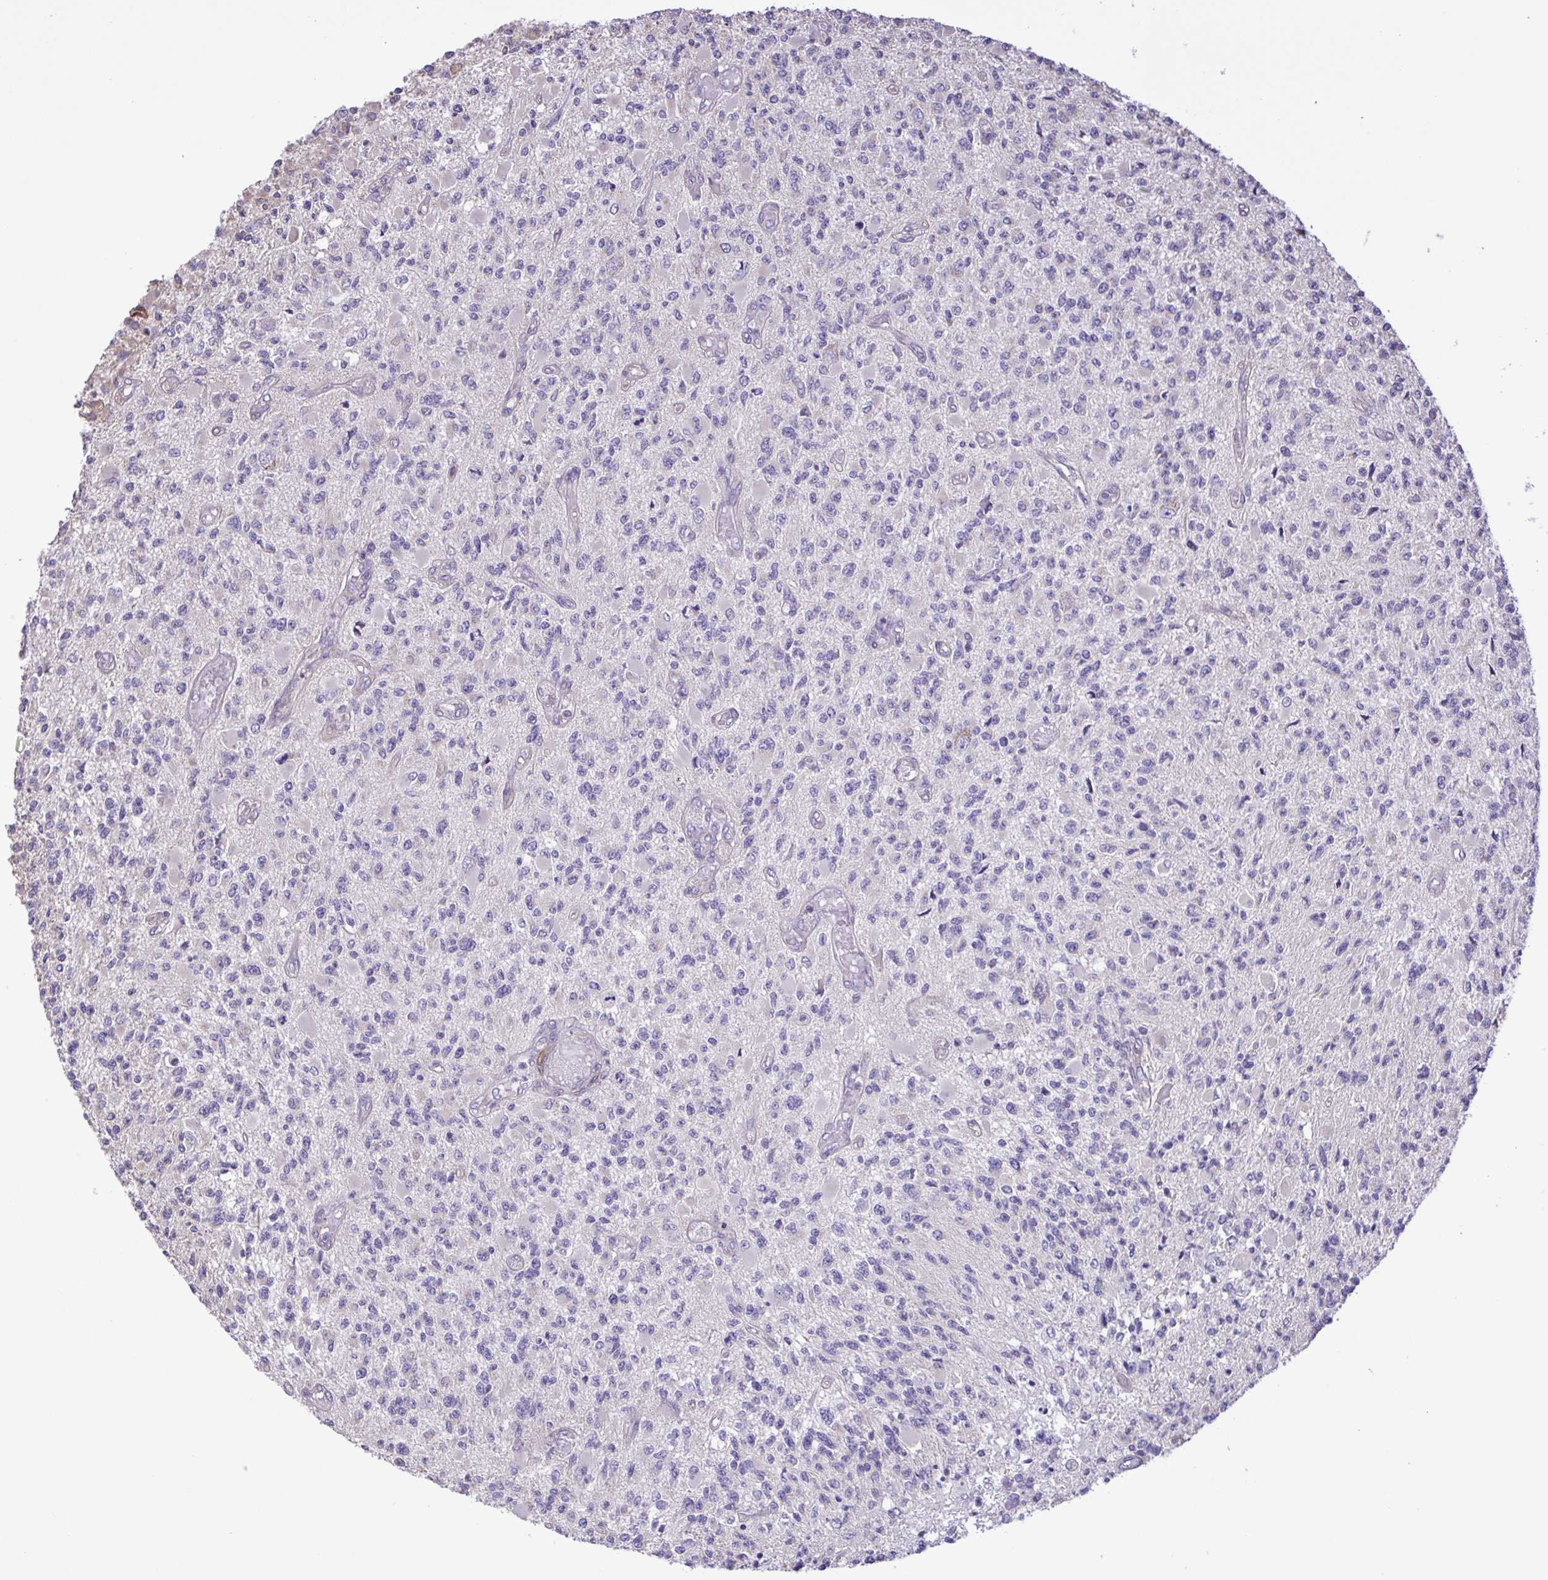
{"staining": {"intensity": "negative", "quantity": "none", "location": "none"}, "tissue": "glioma", "cell_type": "Tumor cells", "image_type": "cancer", "snomed": [{"axis": "morphology", "description": "Glioma, malignant, High grade"}, {"axis": "topography", "description": "Brain"}], "caption": "DAB (3,3'-diaminobenzidine) immunohistochemical staining of glioma reveals no significant expression in tumor cells.", "gene": "FLT1", "patient": {"sex": "female", "age": 63}}